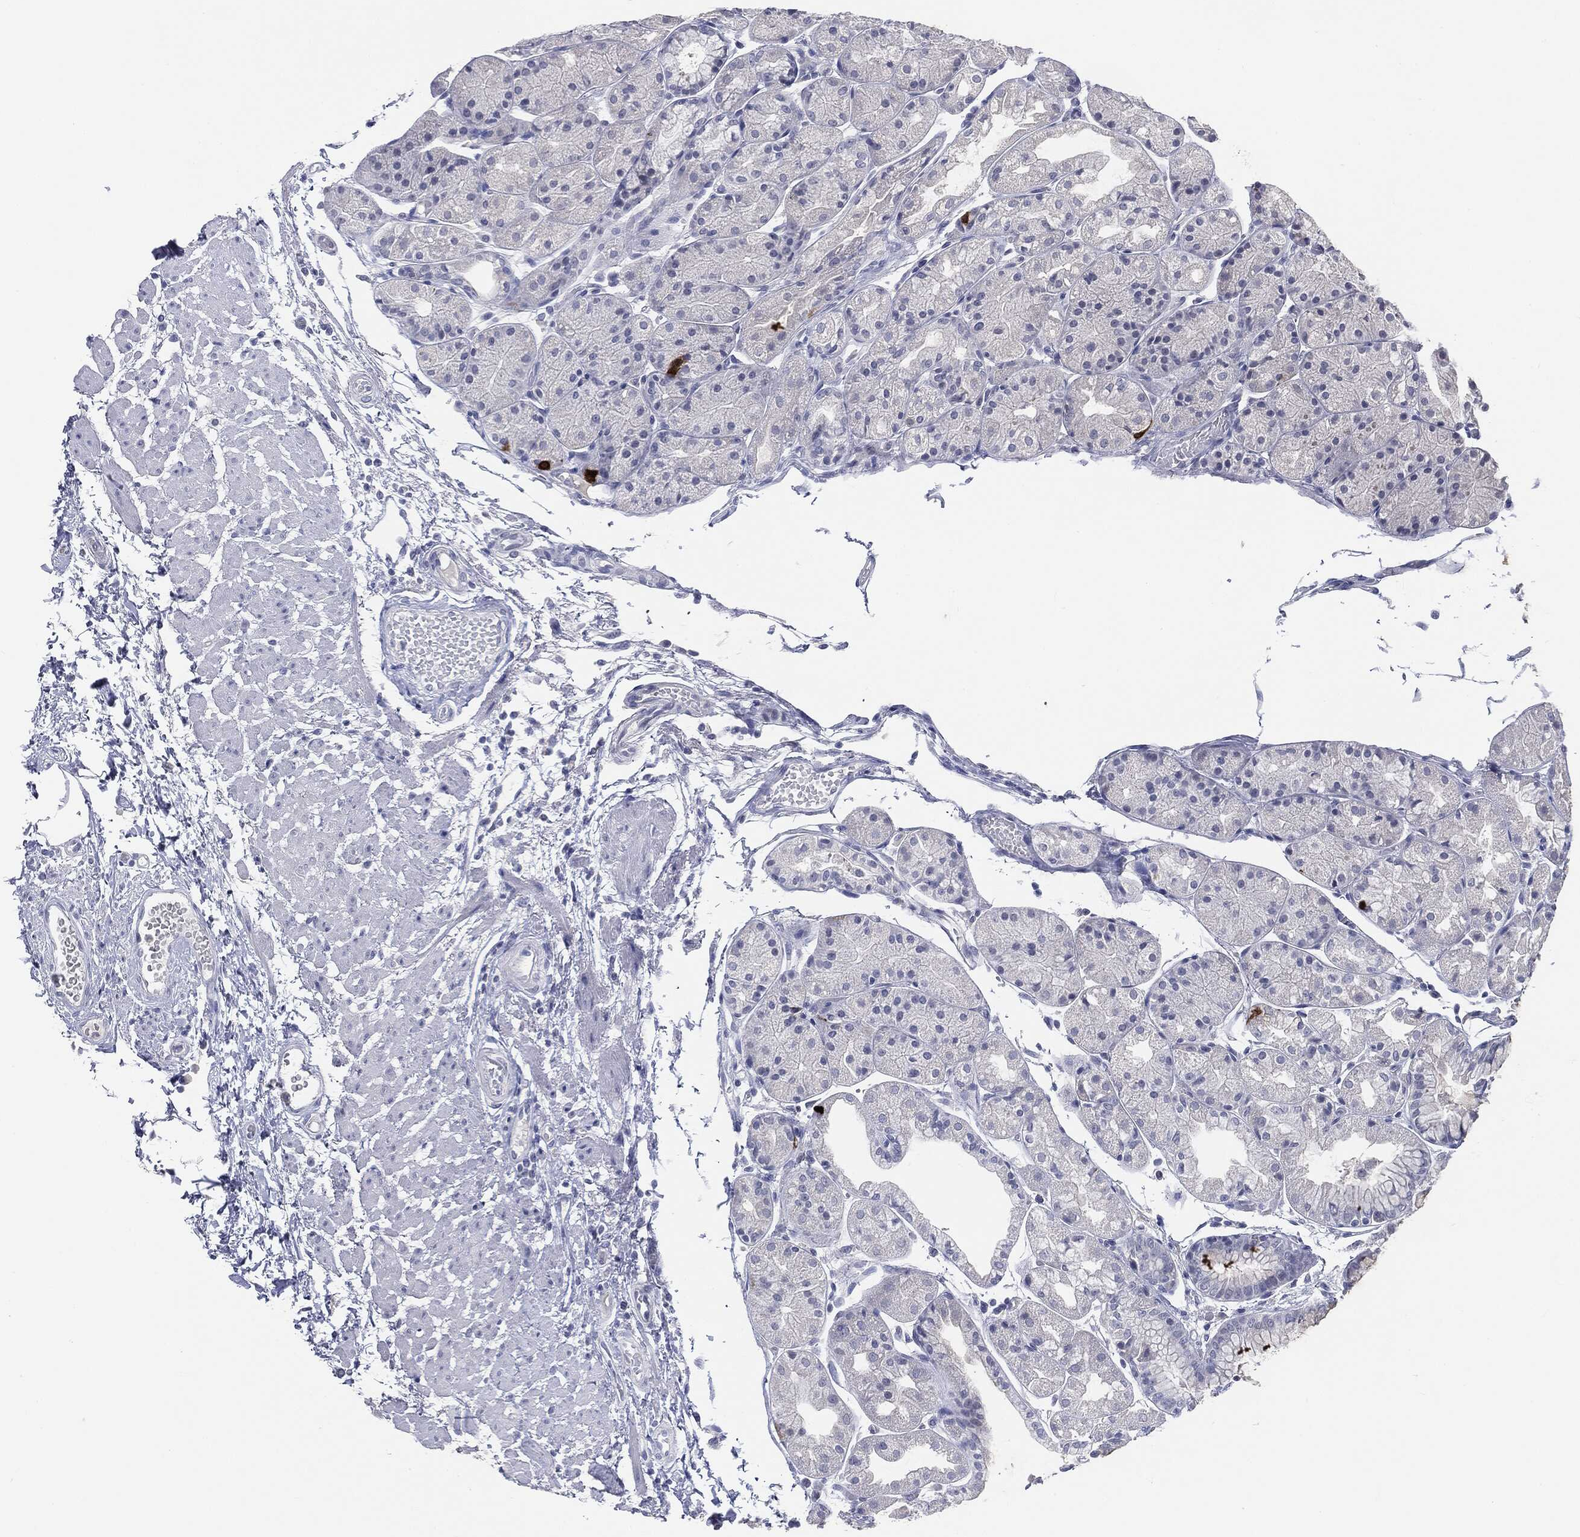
{"staining": {"intensity": "weak", "quantity": "<25%", "location": "cytoplasmic/membranous"}, "tissue": "stomach", "cell_type": "Glandular cells", "image_type": "normal", "snomed": [{"axis": "morphology", "description": "Normal tissue, NOS"}, {"axis": "topography", "description": "Stomach, upper"}], "caption": "Immunohistochemistry photomicrograph of unremarkable stomach stained for a protein (brown), which demonstrates no staining in glandular cells. The staining was performed using DAB (3,3'-diaminobenzidine) to visualize the protein expression in brown, while the nuclei were stained in blue with hematoxylin (Magnification: 20x).", "gene": "CGB1", "patient": {"sex": "male", "age": 72}}